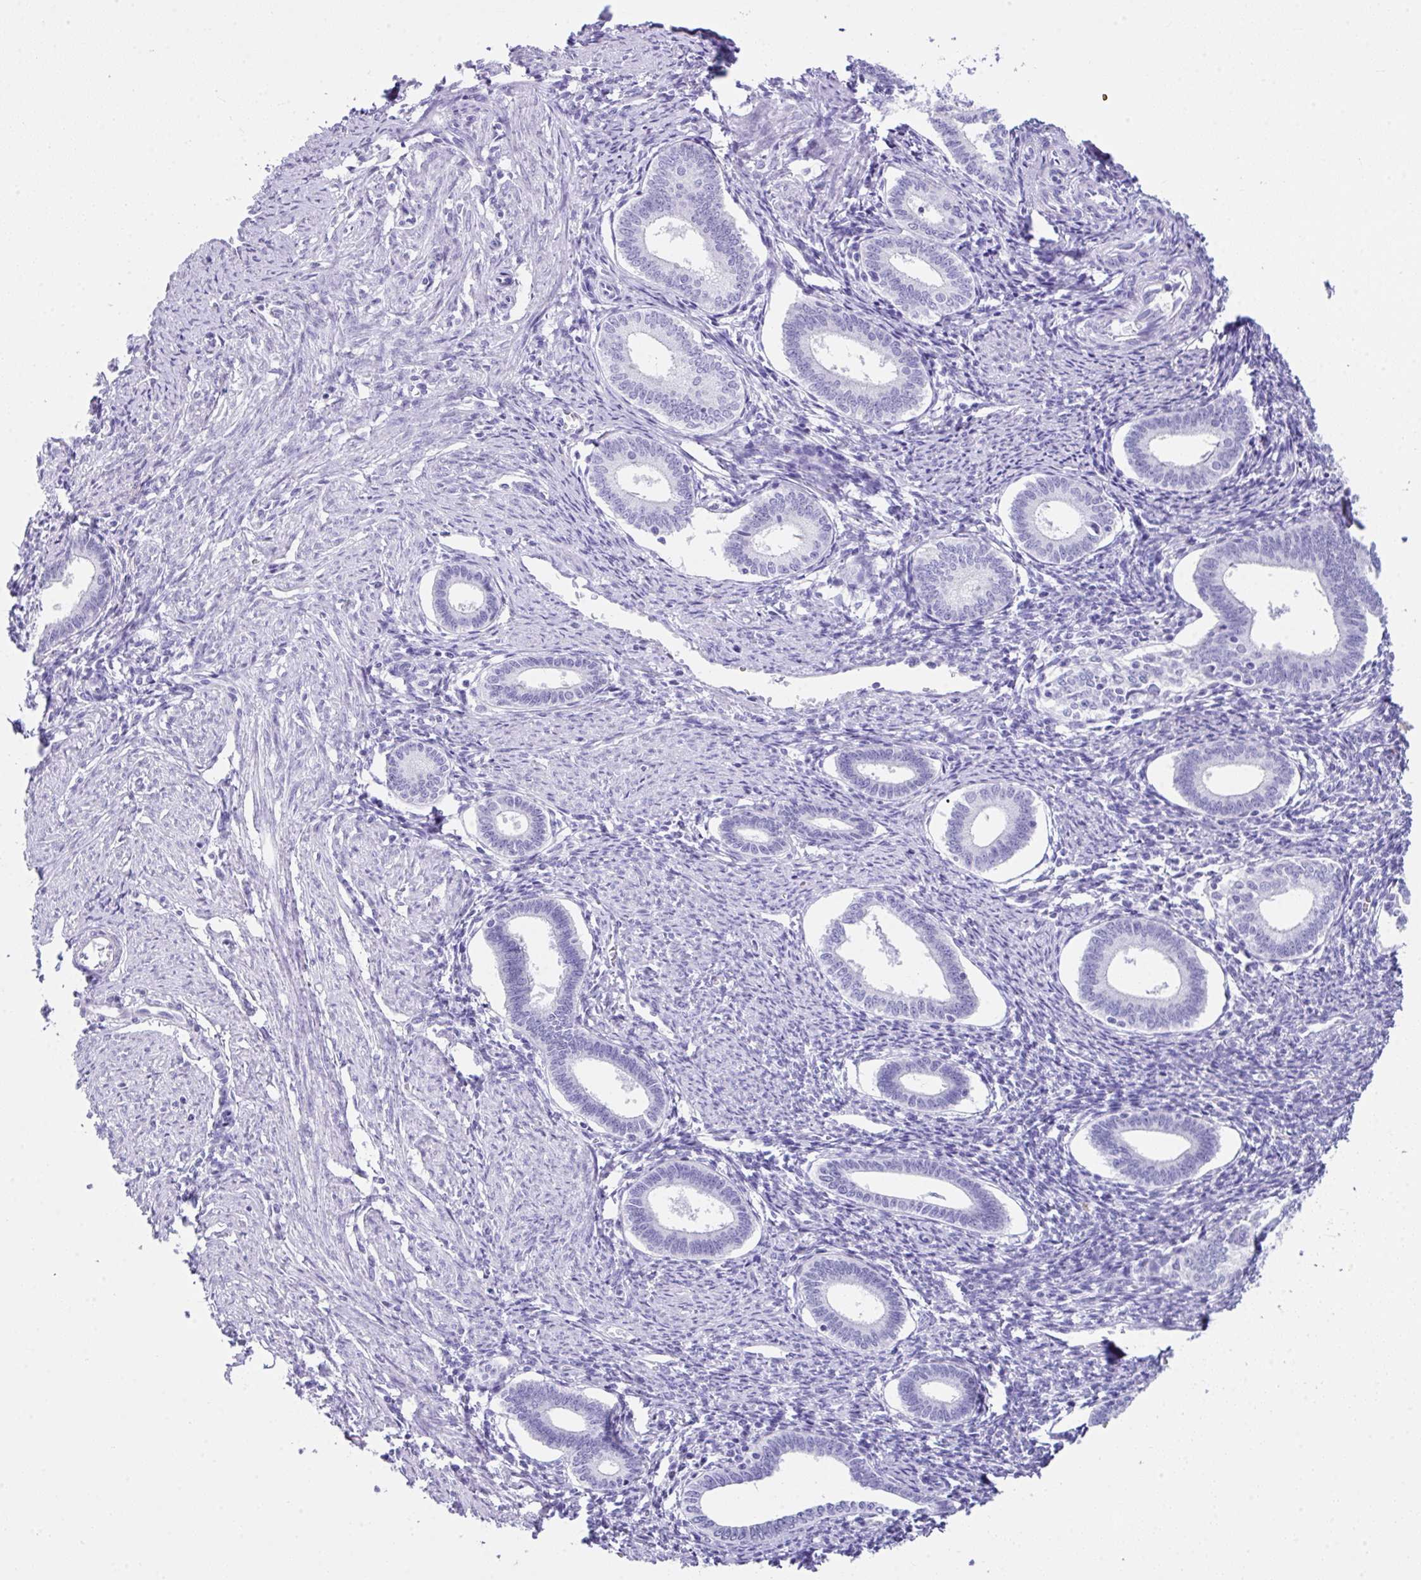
{"staining": {"intensity": "negative", "quantity": "none", "location": "none"}, "tissue": "endometrium", "cell_type": "Cells in endometrial stroma", "image_type": "normal", "snomed": [{"axis": "morphology", "description": "Normal tissue, NOS"}, {"axis": "topography", "description": "Endometrium"}], "caption": "The IHC micrograph has no significant staining in cells in endometrial stroma of endometrium.", "gene": "LGALS4", "patient": {"sex": "female", "age": 41}}